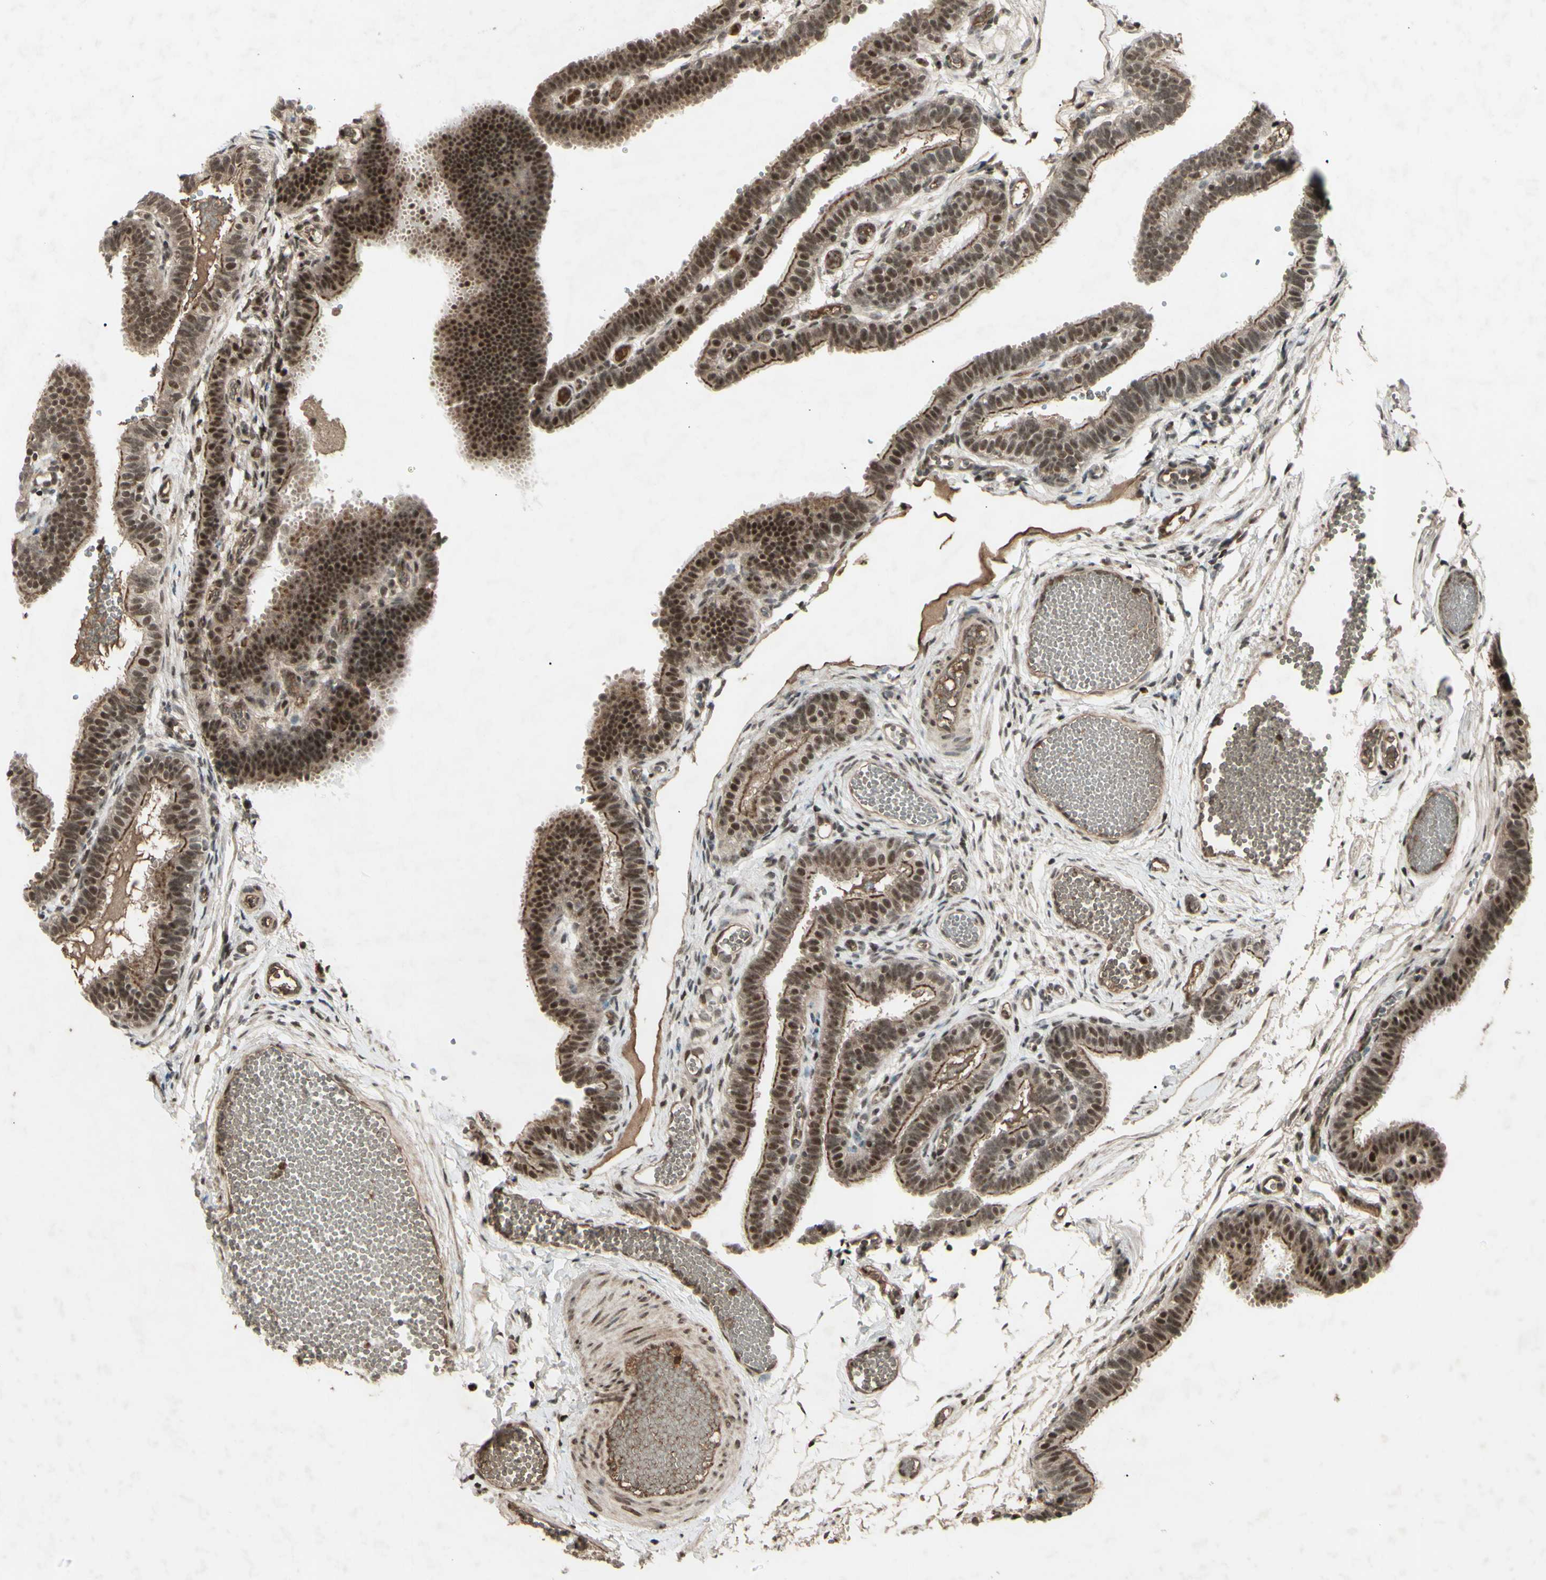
{"staining": {"intensity": "moderate", "quantity": "25%-75%", "location": "cytoplasmic/membranous,nuclear"}, "tissue": "fallopian tube", "cell_type": "Glandular cells", "image_type": "normal", "snomed": [{"axis": "morphology", "description": "Normal tissue, NOS"}, {"axis": "topography", "description": "Fallopian tube"}, {"axis": "topography", "description": "Placenta"}], "caption": "This histopathology image demonstrates unremarkable fallopian tube stained with IHC to label a protein in brown. The cytoplasmic/membranous,nuclear of glandular cells show moderate positivity for the protein. Nuclei are counter-stained blue.", "gene": "SNW1", "patient": {"sex": "female", "age": 34}}